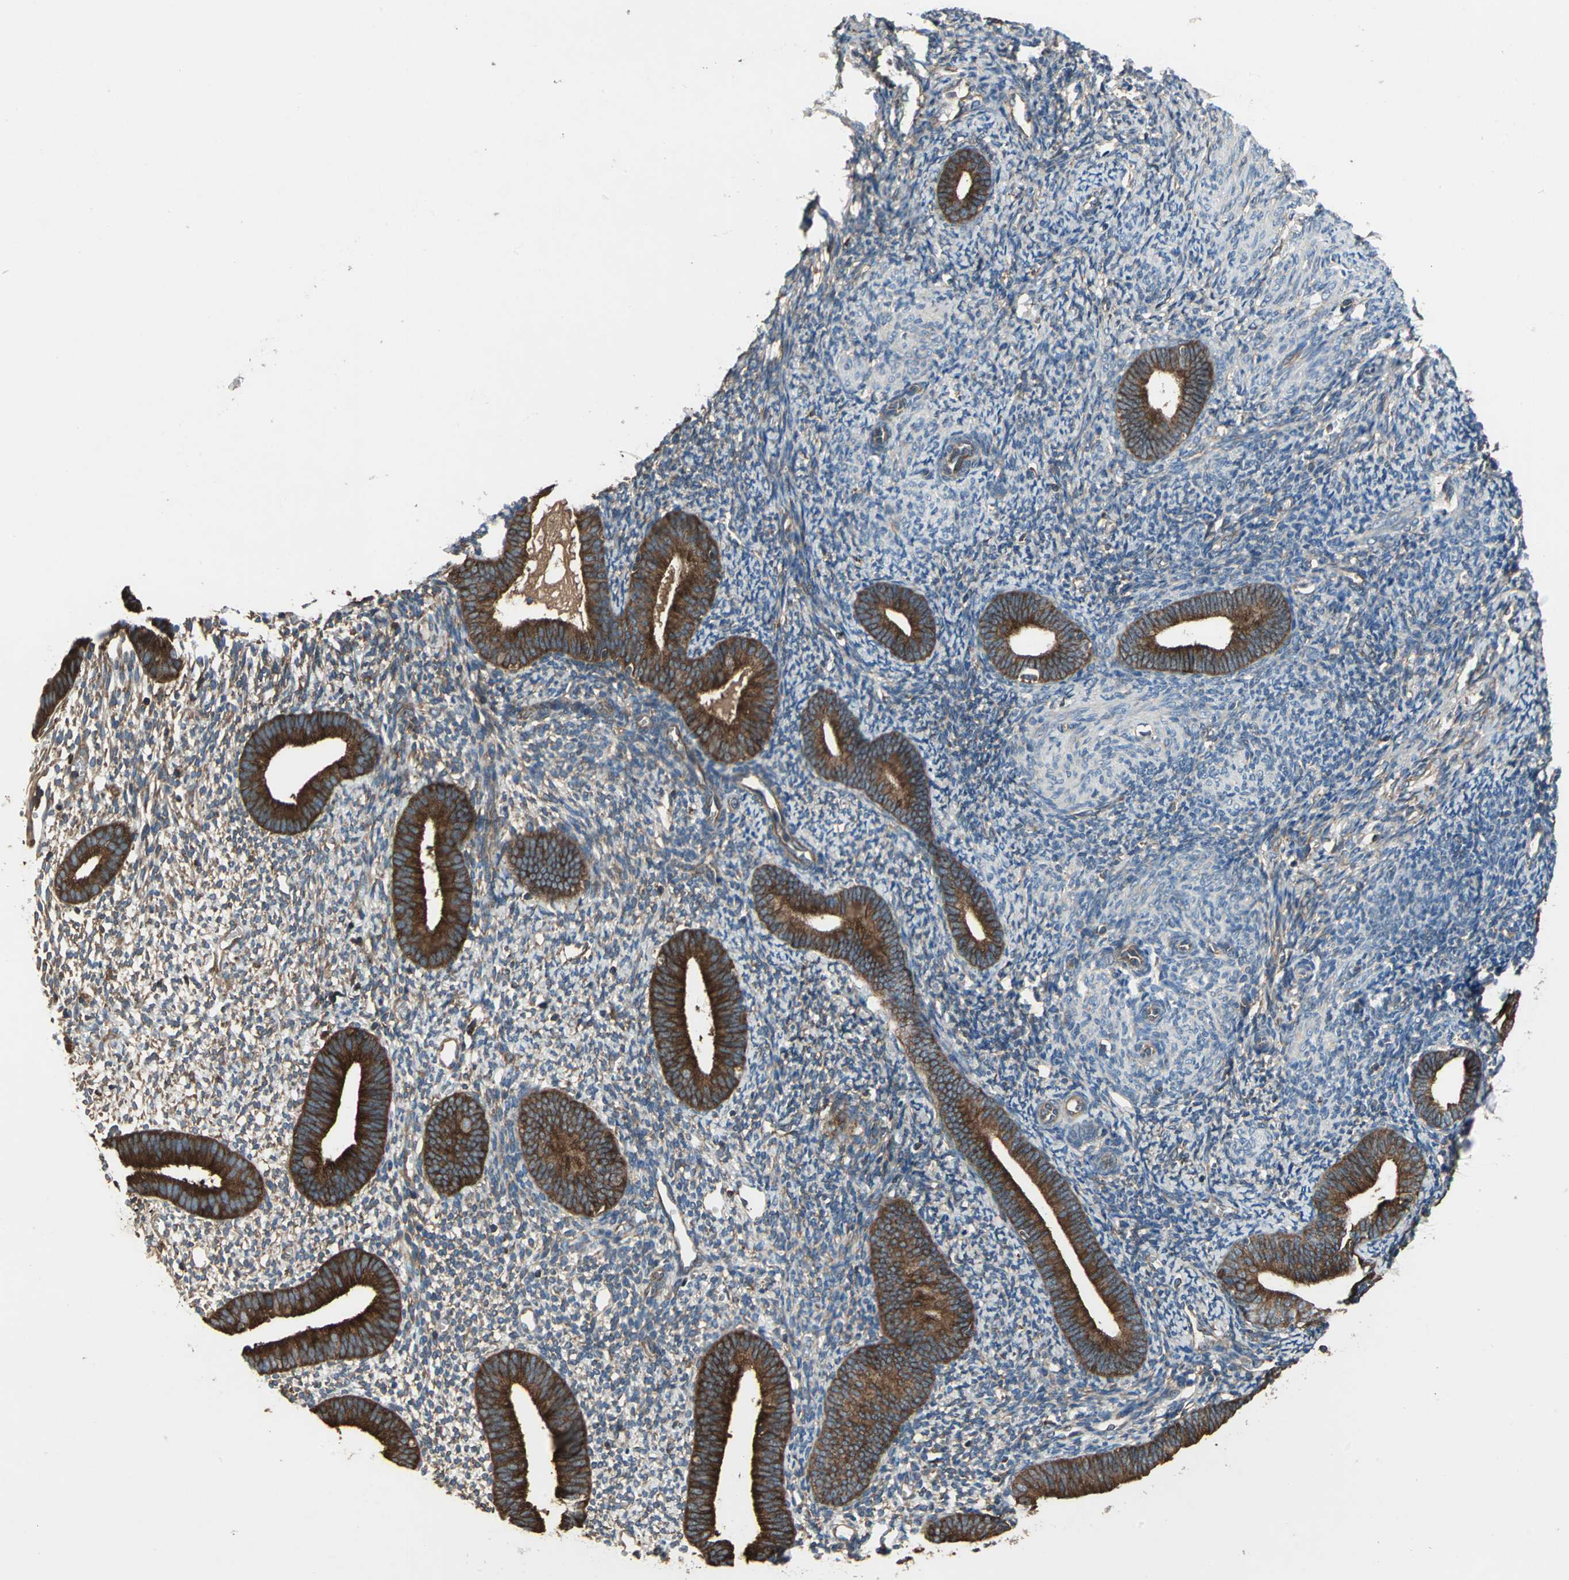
{"staining": {"intensity": "moderate", "quantity": "25%-75%", "location": "cytoplasmic/membranous"}, "tissue": "endometrium", "cell_type": "Cells in endometrial stroma", "image_type": "normal", "snomed": [{"axis": "morphology", "description": "Normal tissue, NOS"}, {"axis": "topography", "description": "Smooth muscle"}, {"axis": "topography", "description": "Endometrium"}], "caption": "A micrograph of endometrium stained for a protein demonstrates moderate cytoplasmic/membranous brown staining in cells in endometrial stroma.", "gene": "CAPN1", "patient": {"sex": "female", "age": 57}}